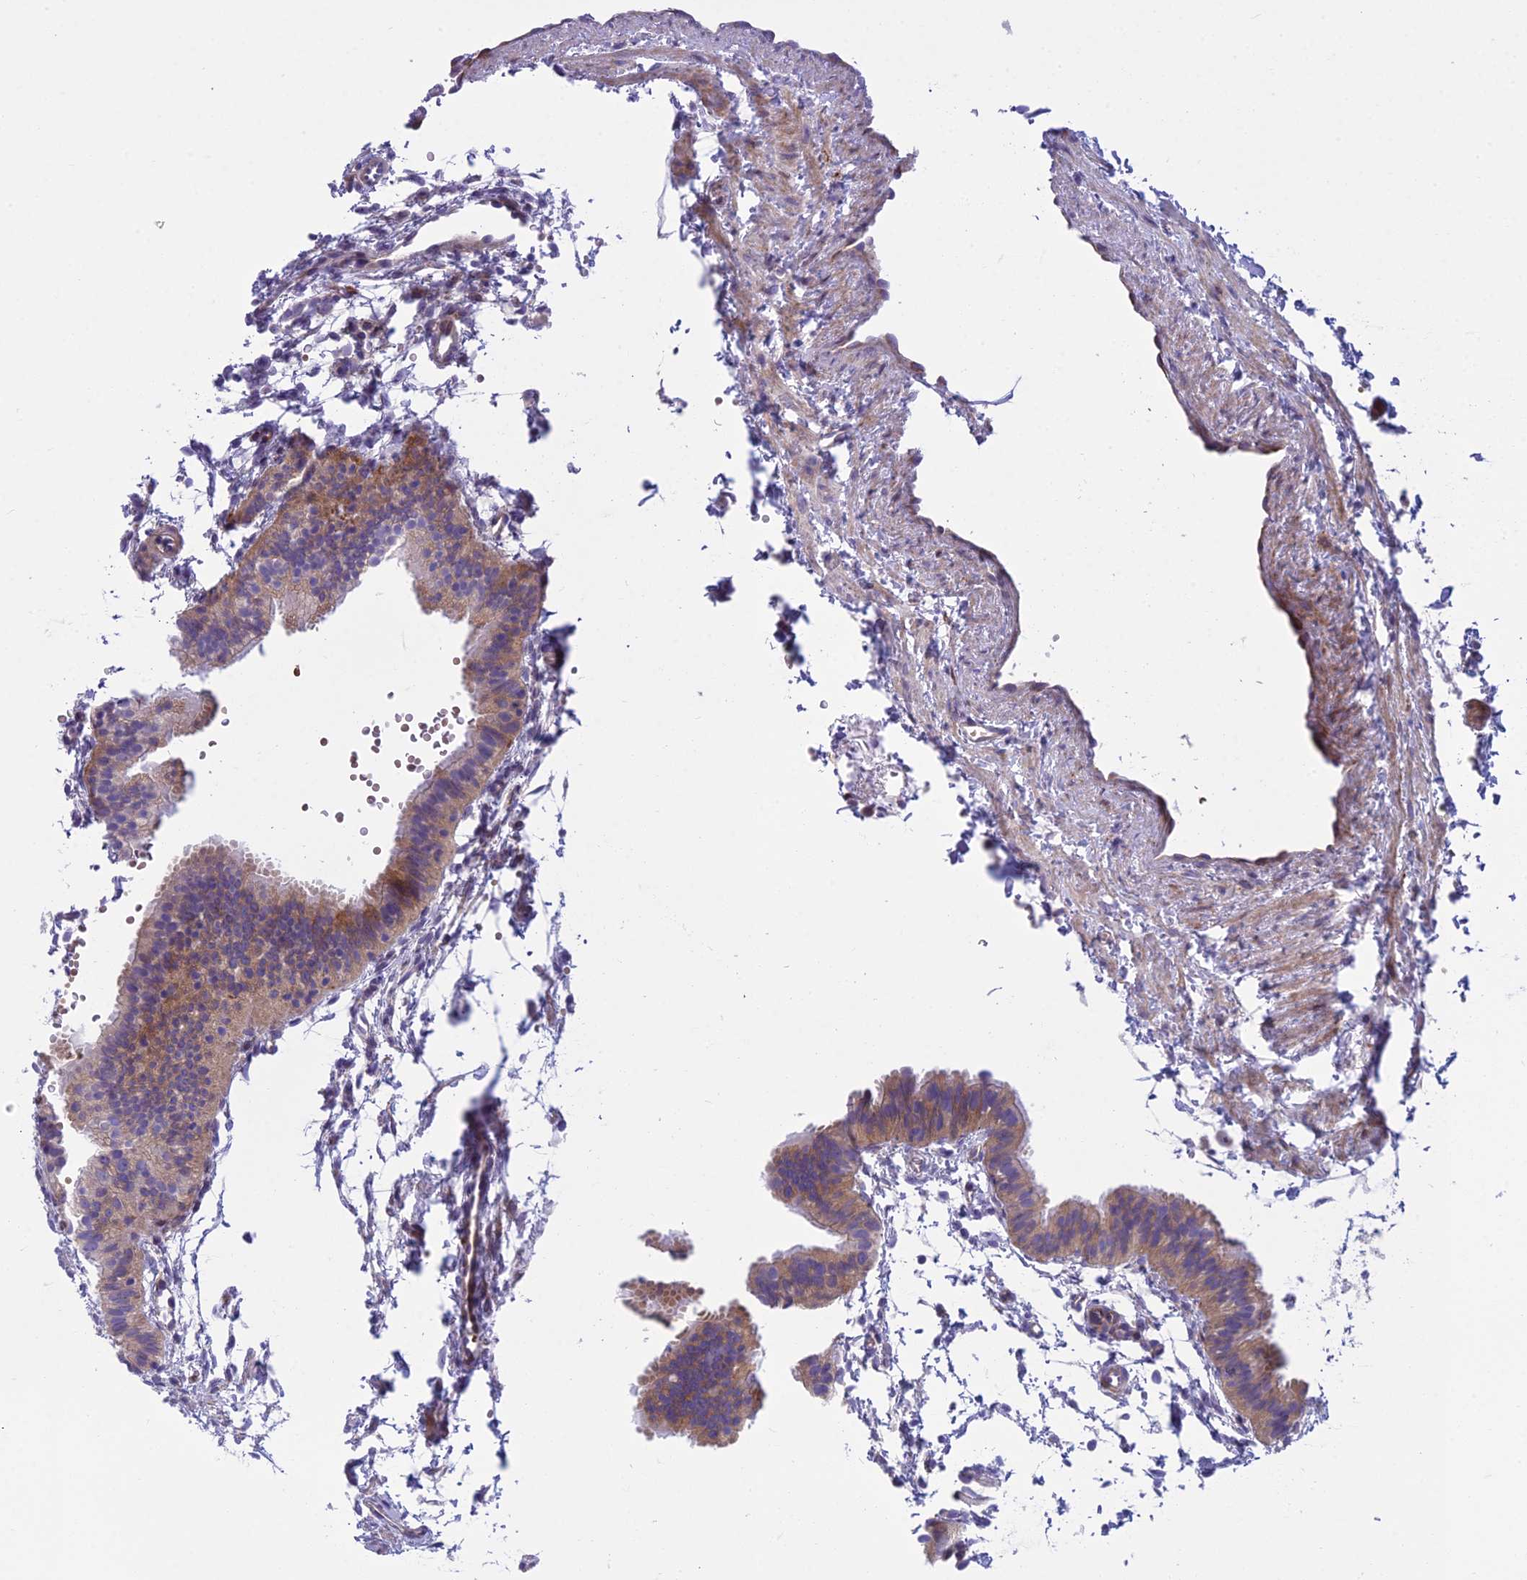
{"staining": {"intensity": "weak", "quantity": "25%-75%", "location": "cytoplasmic/membranous"}, "tissue": "fallopian tube", "cell_type": "Glandular cells", "image_type": "normal", "snomed": [{"axis": "morphology", "description": "Normal tissue, NOS"}, {"axis": "topography", "description": "Fallopian tube"}], "caption": "A brown stain labels weak cytoplasmic/membranous positivity of a protein in glandular cells of unremarkable fallopian tube. (brown staining indicates protein expression, while blue staining denotes nuclei).", "gene": "PCDHB14", "patient": {"sex": "female", "age": 35}}